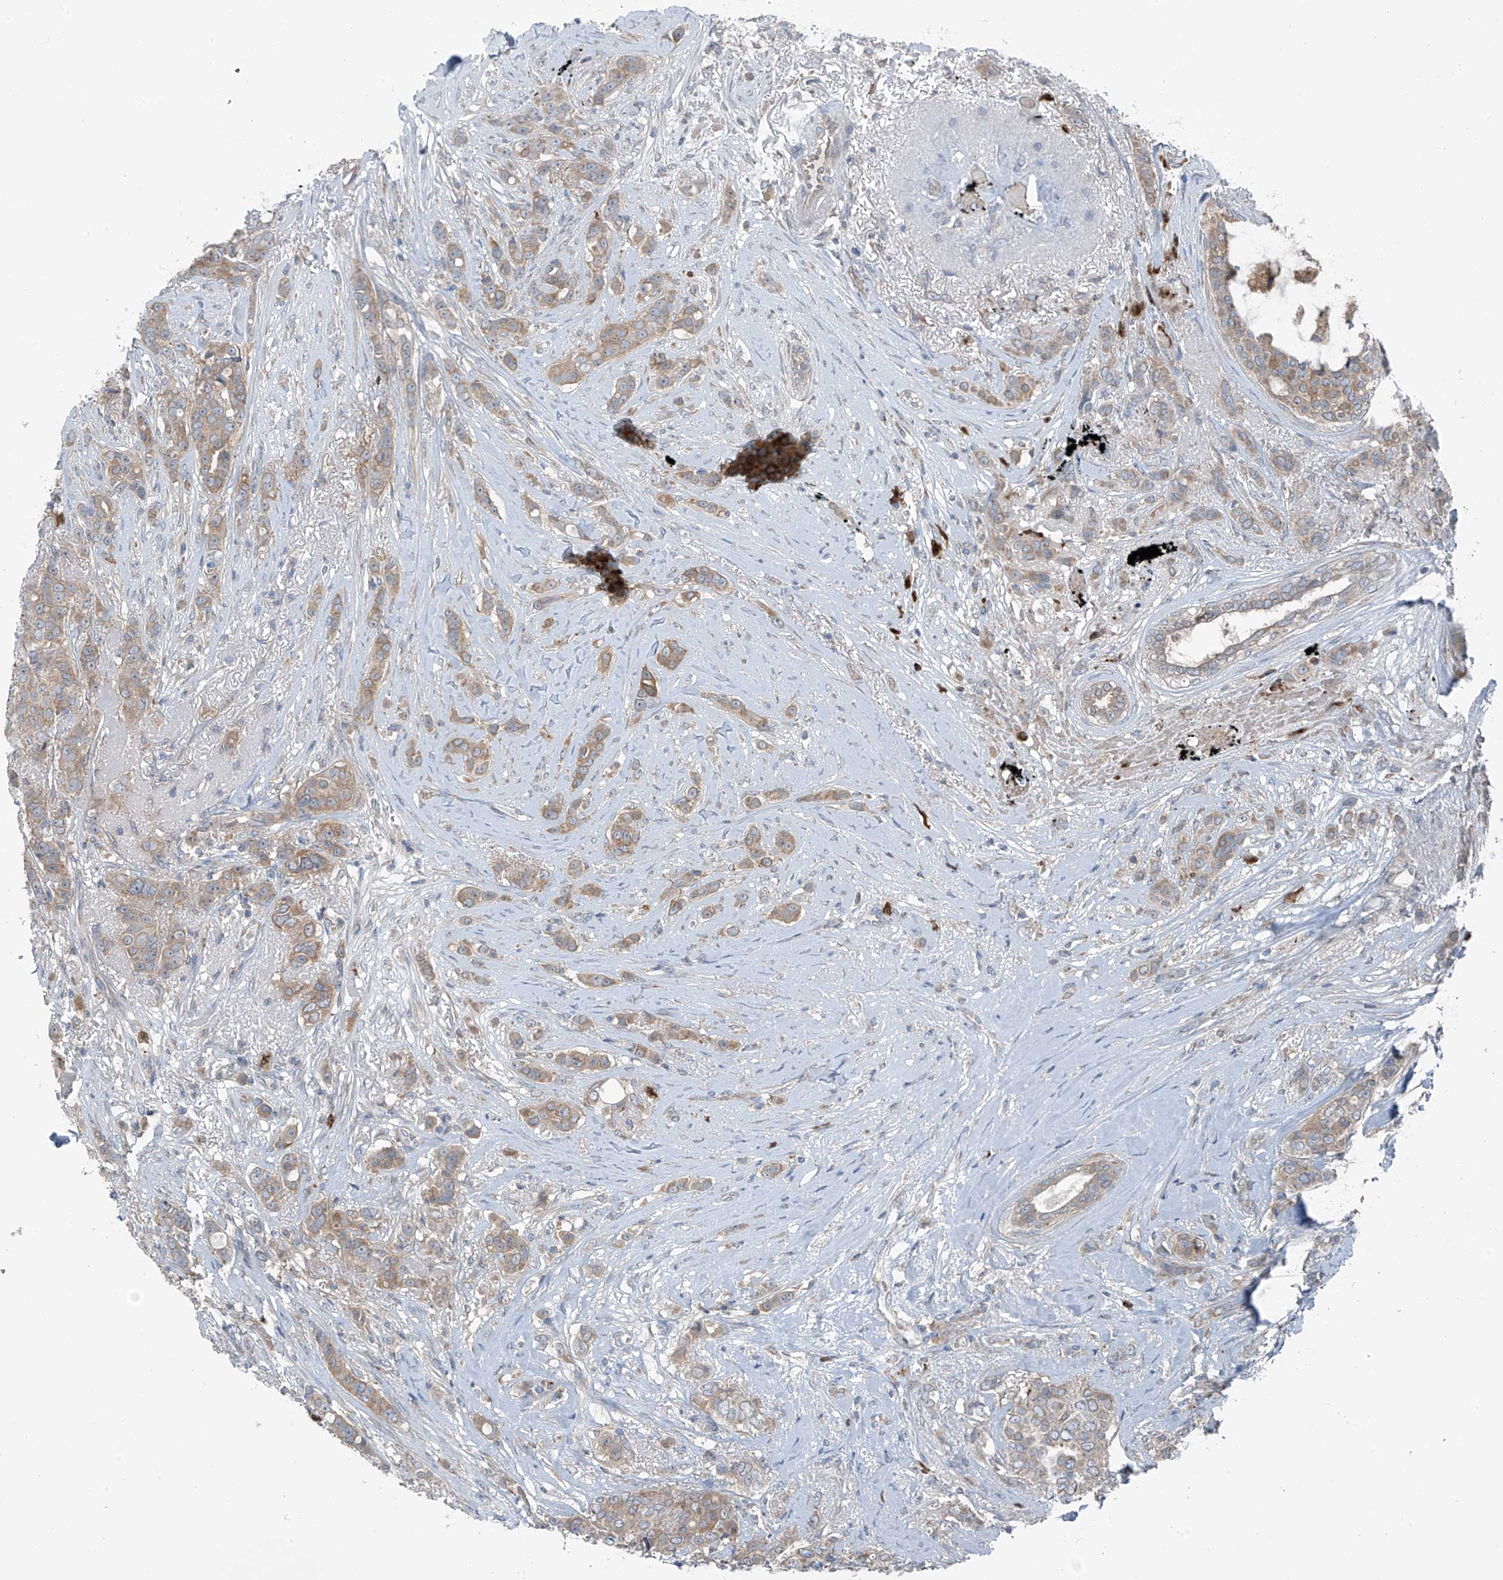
{"staining": {"intensity": "weak", "quantity": ">75%", "location": "cytoplasmic/membranous"}, "tissue": "breast cancer", "cell_type": "Tumor cells", "image_type": "cancer", "snomed": [{"axis": "morphology", "description": "Lobular carcinoma"}, {"axis": "topography", "description": "Breast"}], "caption": "Weak cytoplasmic/membranous protein positivity is identified in approximately >75% of tumor cells in breast lobular carcinoma.", "gene": "SLC12A6", "patient": {"sex": "female", "age": 51}}